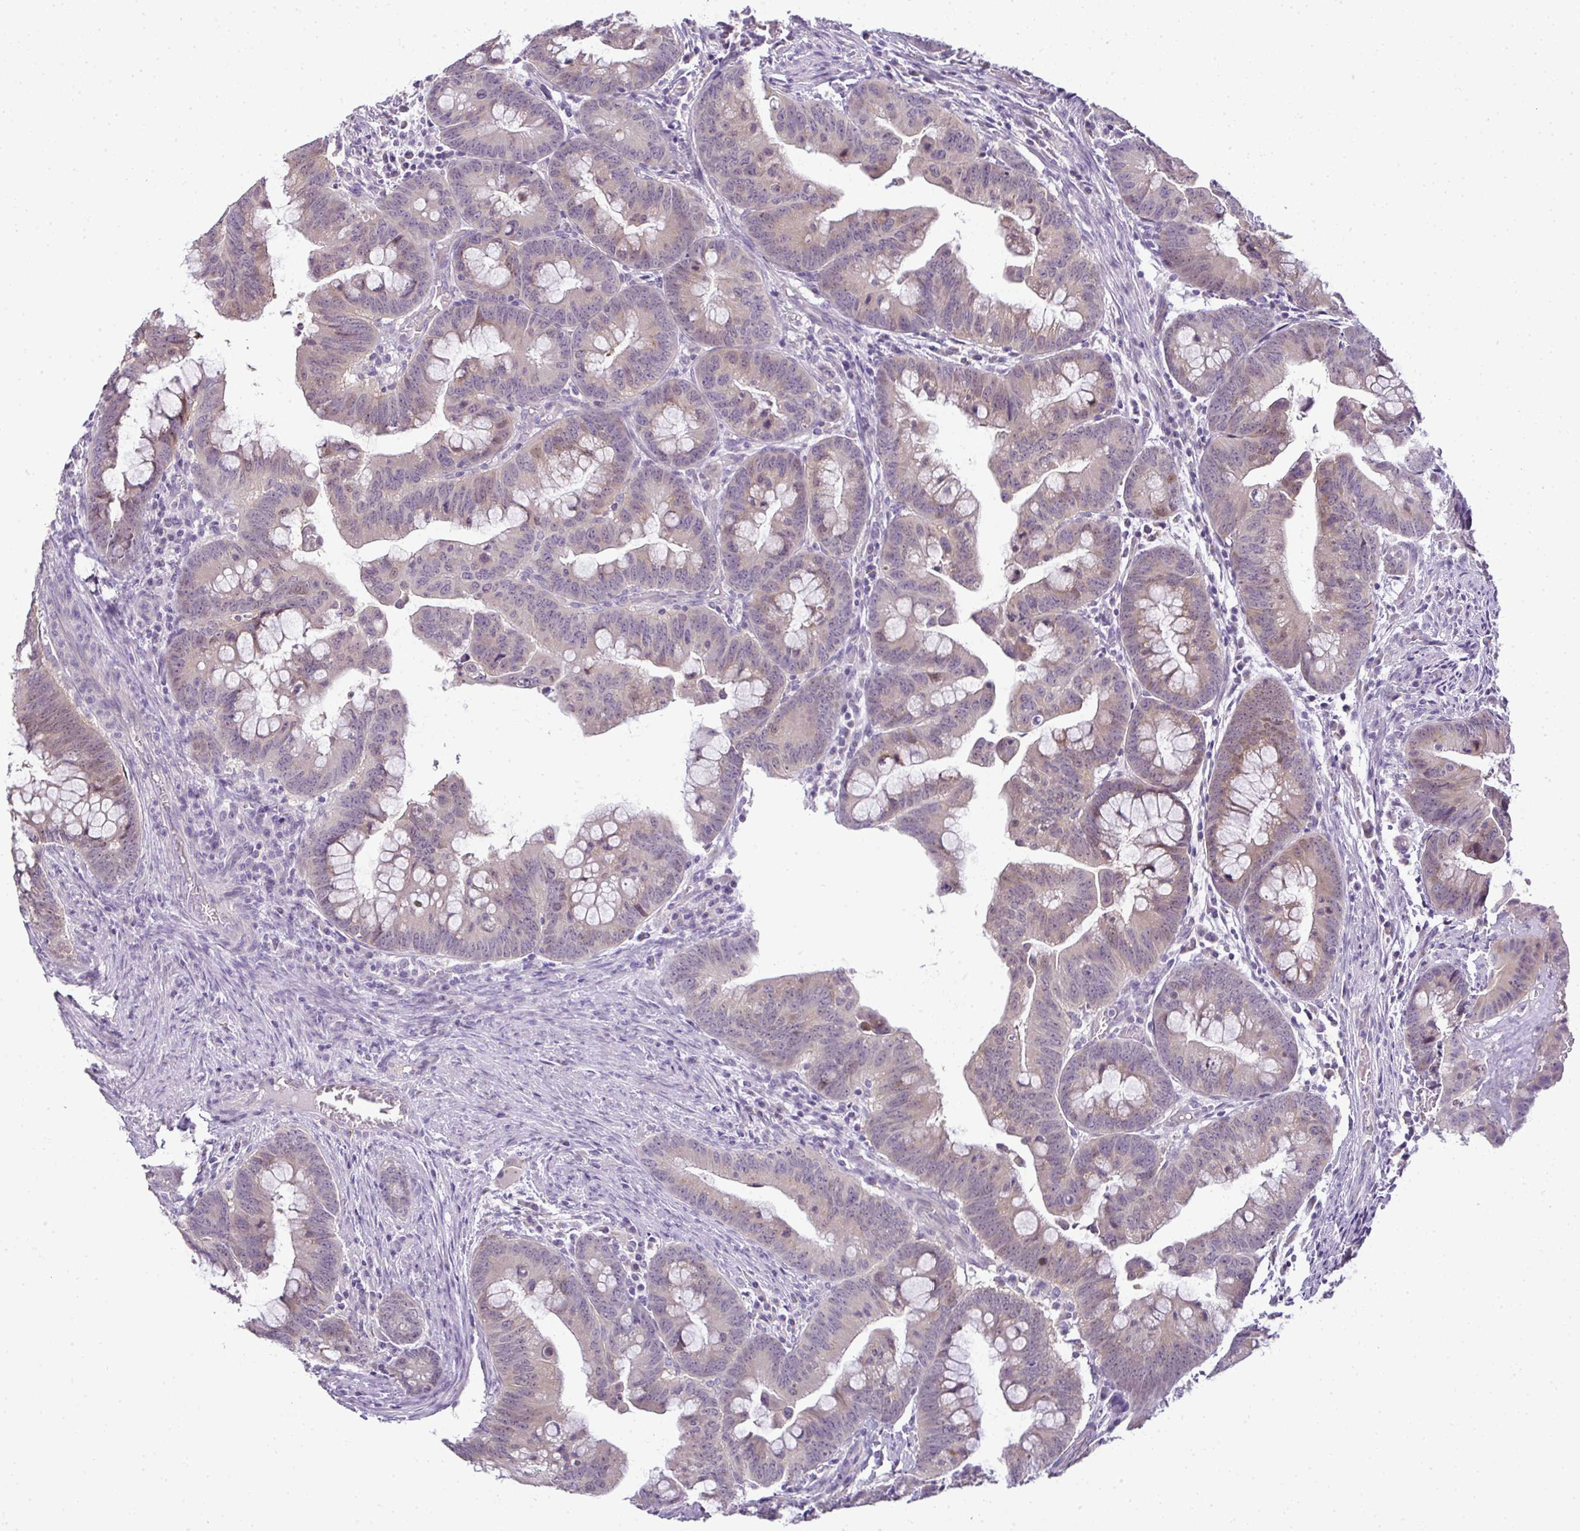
{"staining": {"intensity": "weak", "quantity": "<25%", "location": "cytoplasmic/membranous"}, "tissue": "colorectal cancer", "cell_type": "Tumor cells", "image_type": "cancer", "snomed": [{"axis": "morphology", "description": "Adenocarcinoma, NOS"}, {"axis": "topography", "description": "Colon"}], "caption": "There is no significant positivity in tumor cells of colorectal cancer (adenocarcinoma).", "gene": "CMPK1", "patient": {"sex": "male", "age": 62}}